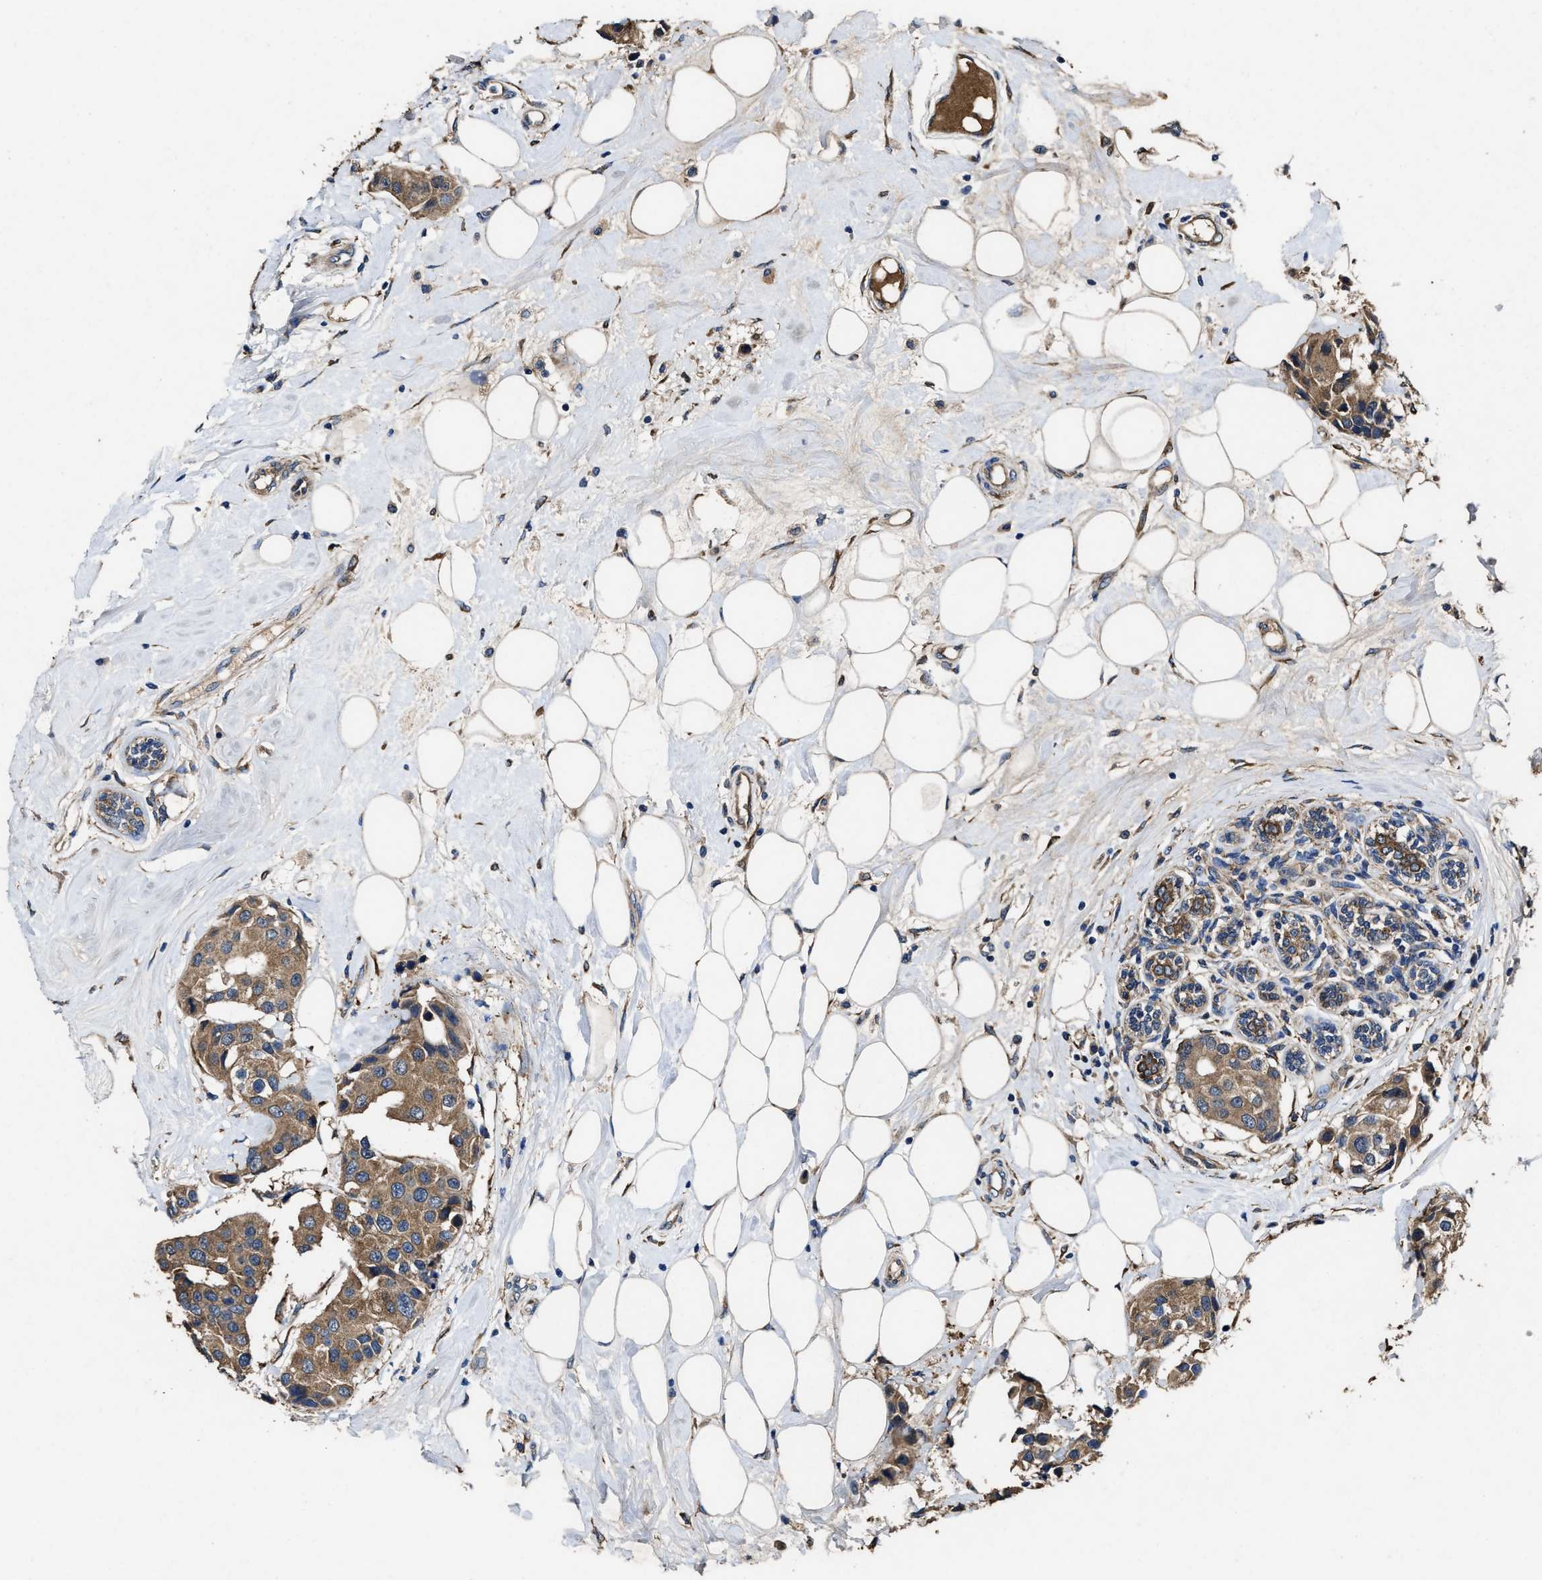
{"staining": {"intensity": "moderate", "quantity": ">75%", "location": "cytoplasmic/membranous"}, "tissue": "breast cancer", "cell_type": "Tumor cells", "image_type": "cancer", "snomed": [{"axis": "morphology", "description": "Normal tissue, NOS"}, {"axis": "morphology", "description": "Duct carcinoma"}, {"axis": "topography", "description": "Breast"}], "caption": "Human breast invasive ductal carcinoma stained with a protein marker demonstrates moderate staining in tumor cells.", "gene": "IDNK", "patient": {"sex": "female", "age": 39}}